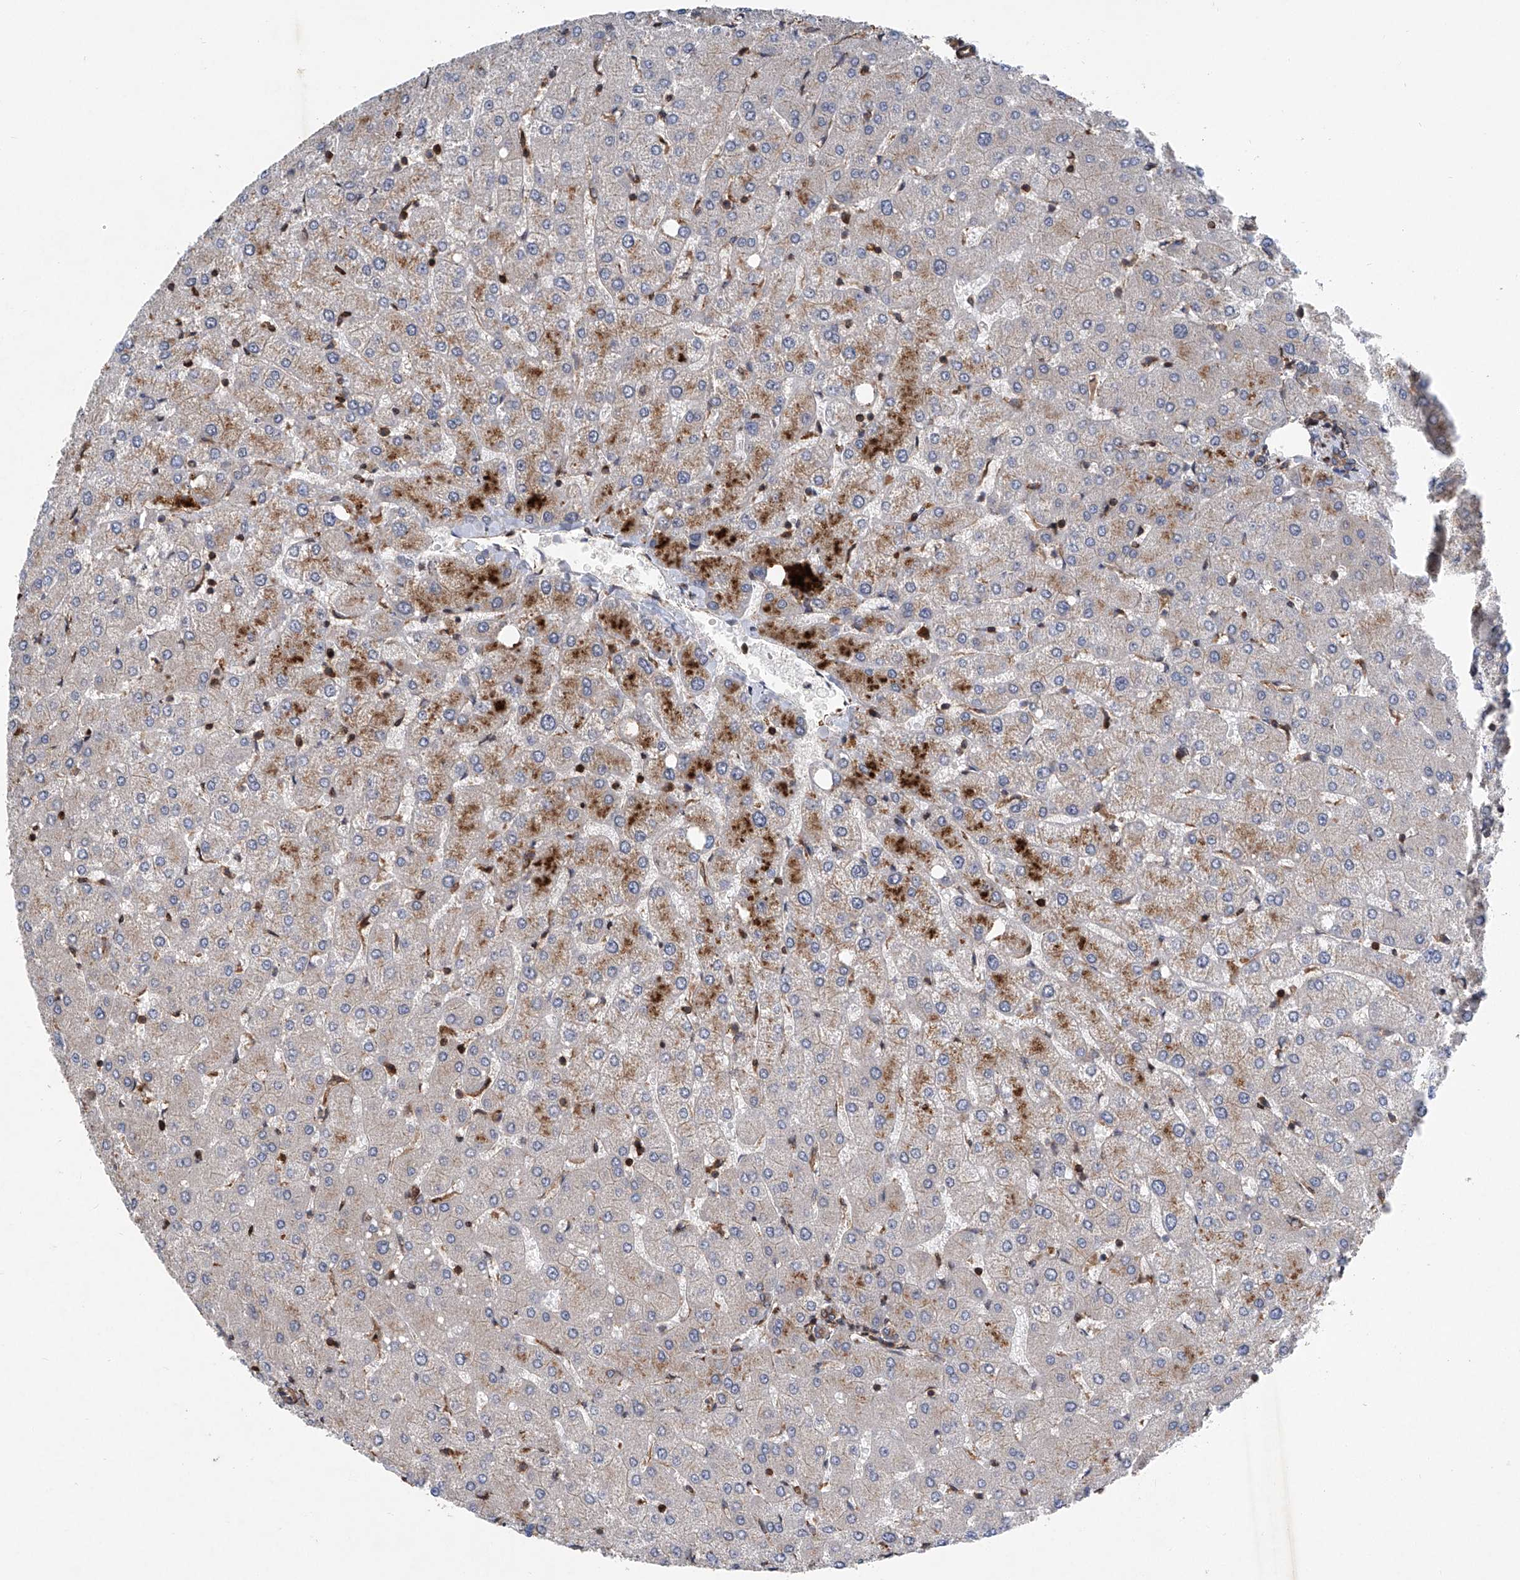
{"staining": {"intensity": "moderate", "quantity": "25%-75%", "location": "cytoplasmic/membranous"}, "tissue": "liver", "cell_type": "Cholangiocytes", "image_type": "normal", "snomed": [{"axis": "morphology", "description": "Normal tissue, NOS"}, {"axis": "topography", "description": "Liver"}], "caption": "A micrograph showing moderate cytoplasmic/membranous expression in about 25%-75% of cholangiocytes in benign liver, as visualized by brown immunohistochemical staining.", "gene": "TRIM38", "patient": {"sex": "female", "age": 54}}